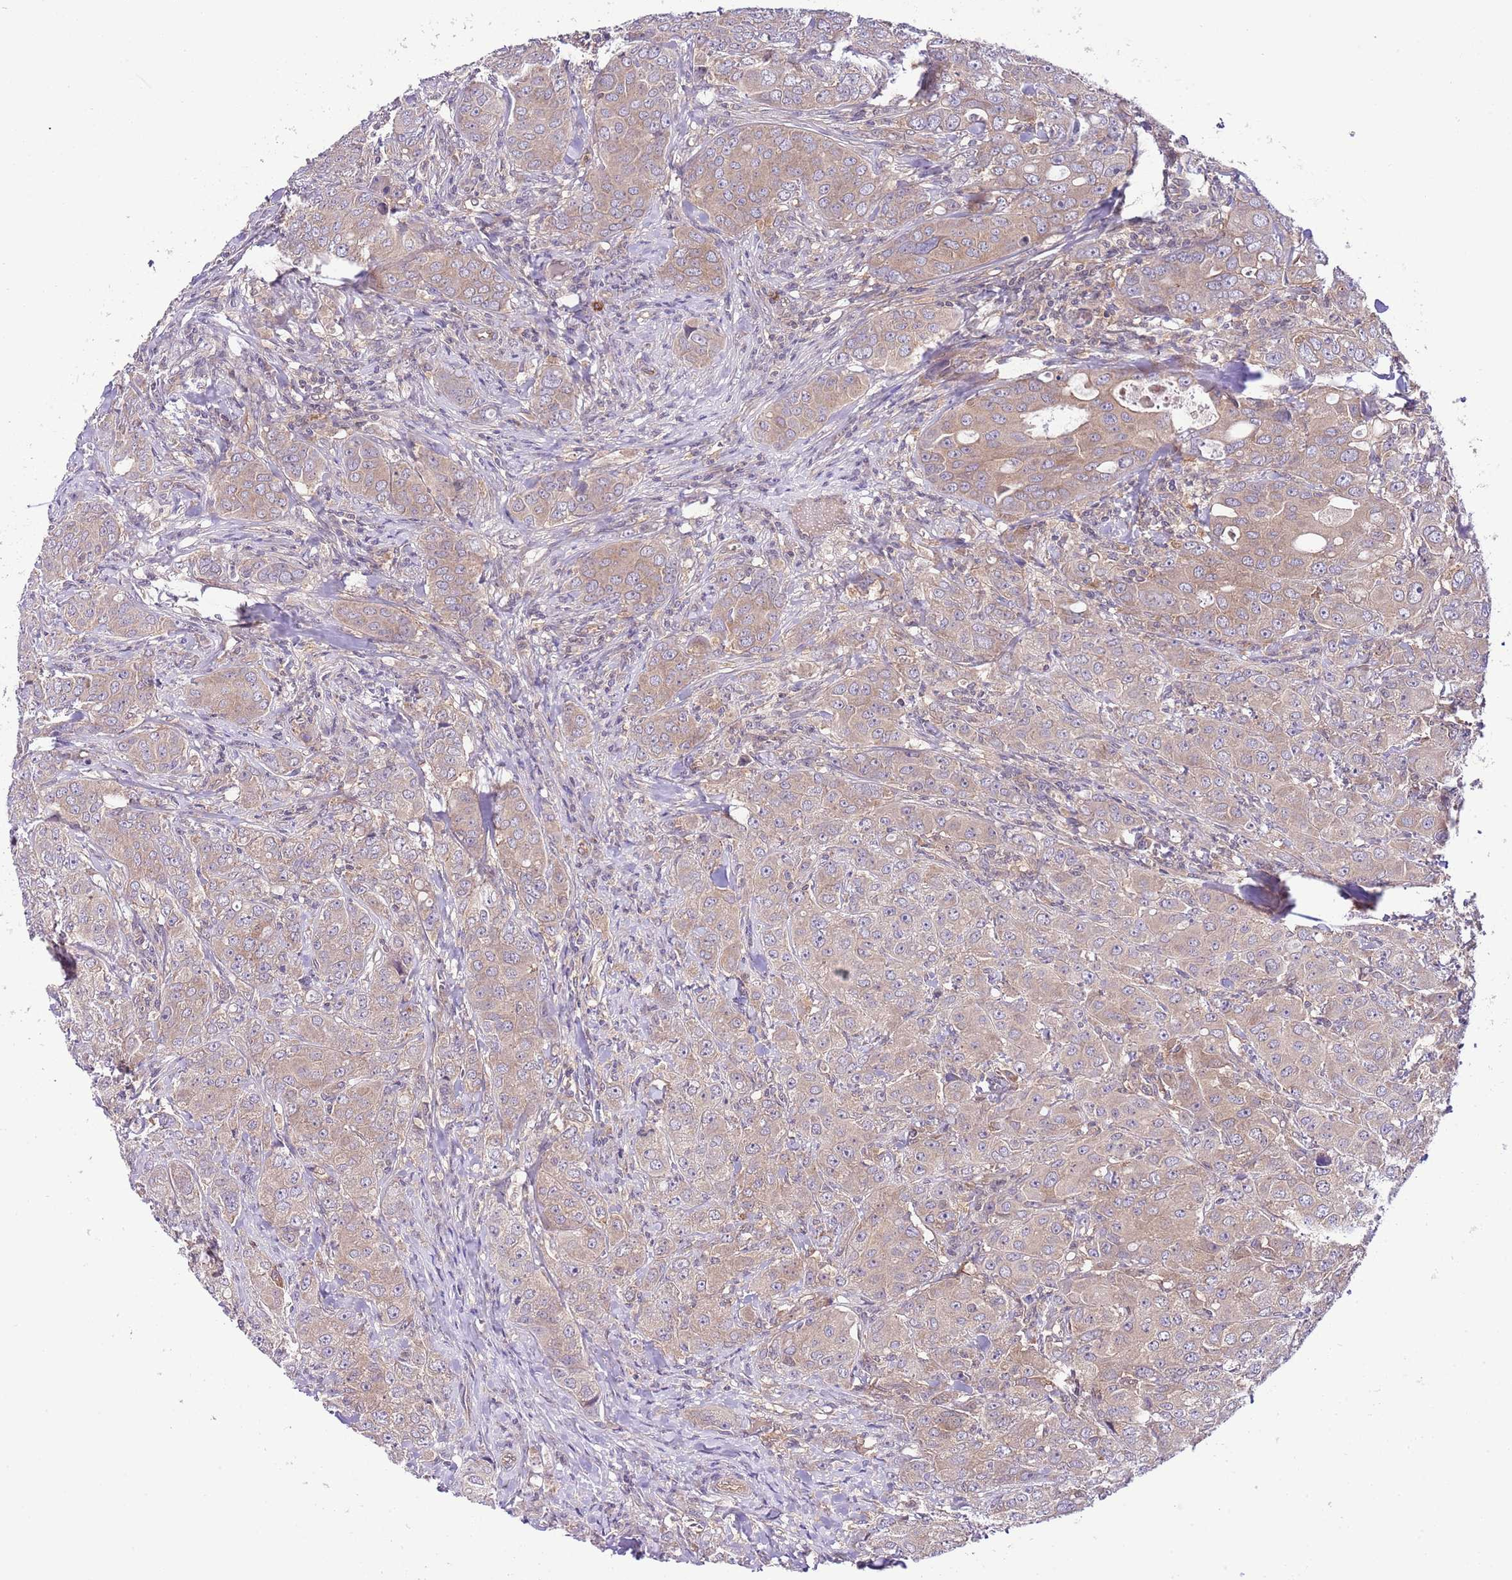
{"staining": {"intensity": "weak", "quantity": ">75%", "location": "cytoplasmic/membranous"}, "tissue": "breast cancer", "cell_type": "Tumor cells", "image_type": "cancer", "snomed": [{"axis": "morphology", "description": "Duct carcinoma"}, {"axis": "topography", "description": "Breast"}], "caption": "Infiltrating ductal carcinoma (breast) tissue demonstrates weak cytoplasmic/membranous staining in approximately >75% of tumor cells, visualized by immunohistochemistry.", "gene": "DONSON", "patient": {"sex": "female", "age": 43}}